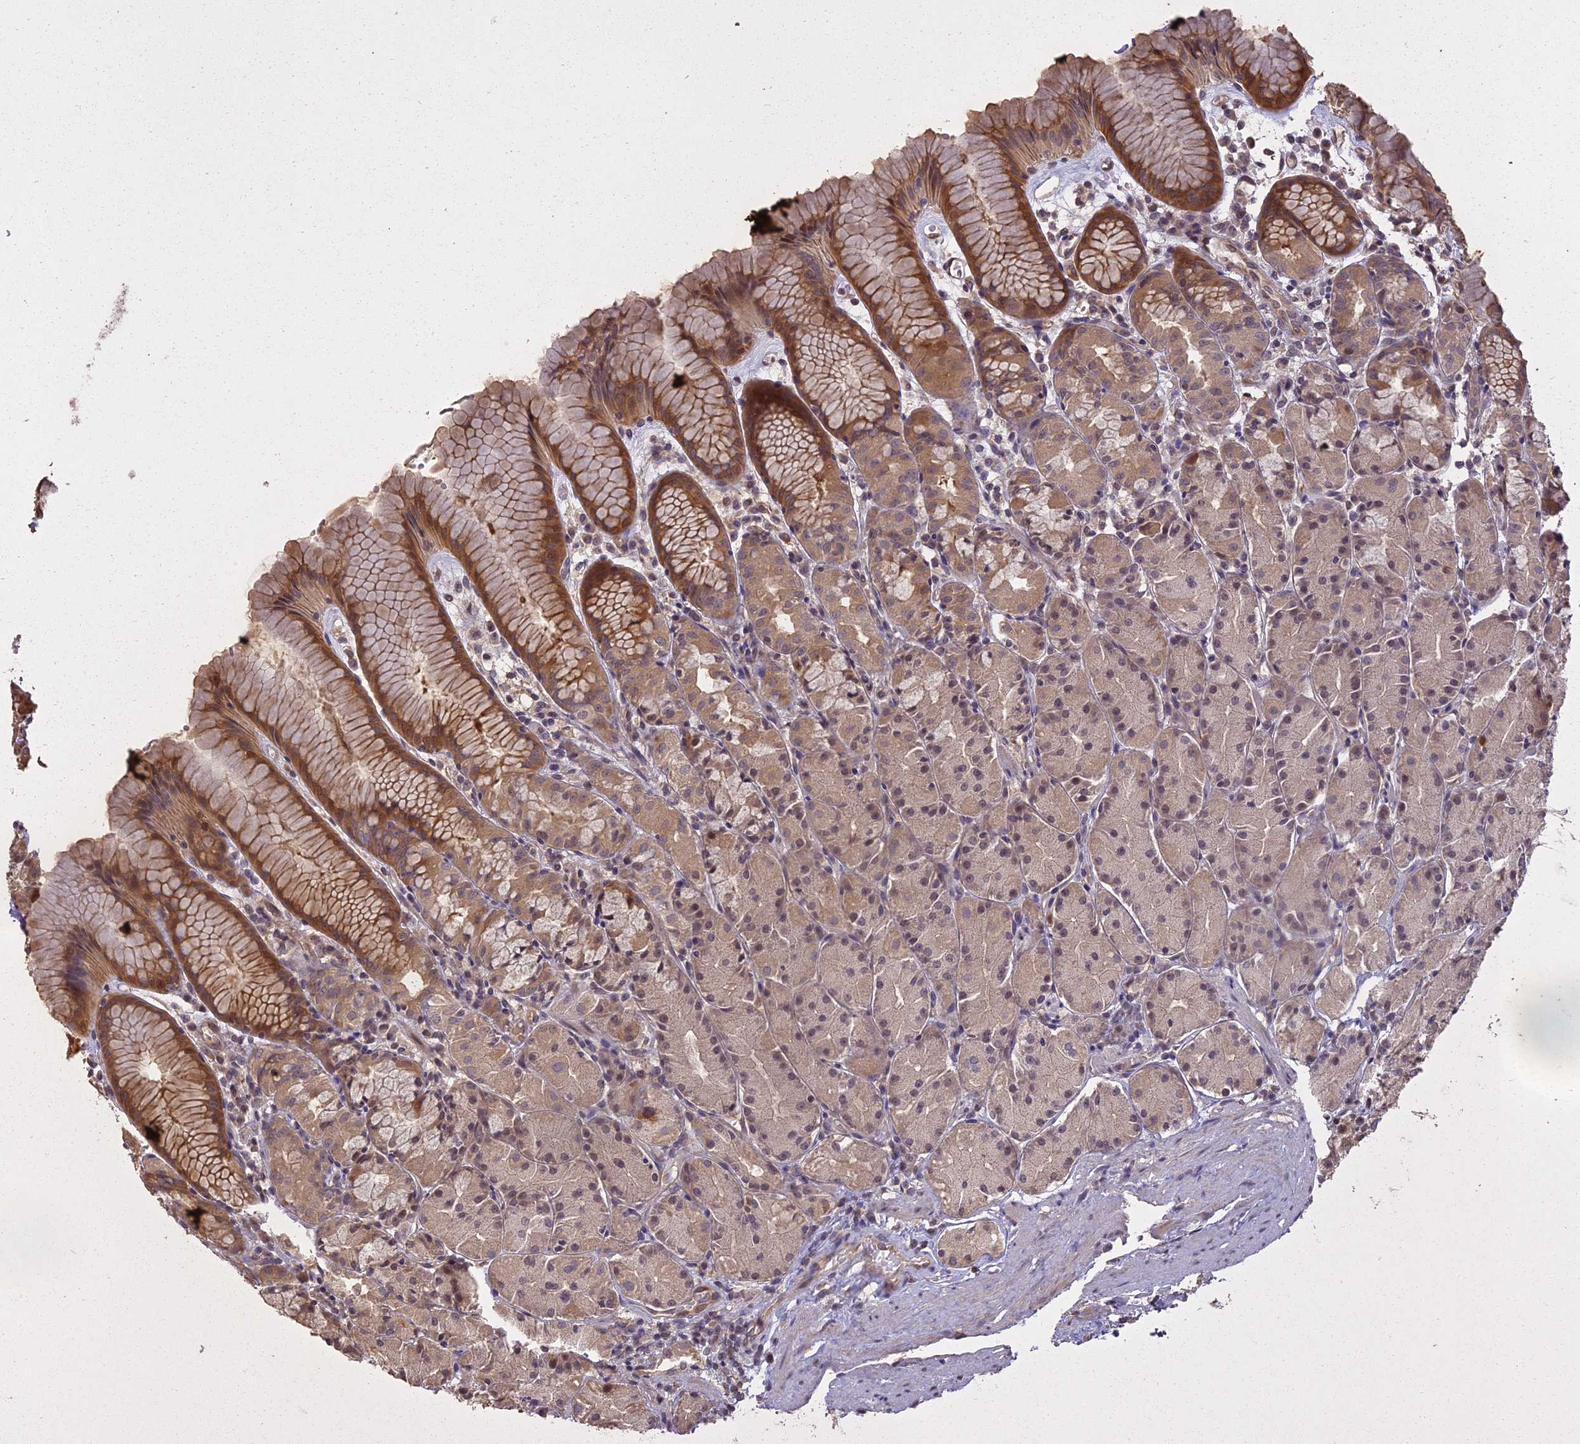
{"staining": {"intensity": "moderate", "quantity": ">75%", "location": "cytoplasmic/membranous"}, "tissue": "stomach", "cell_type": "Glandular cells", "image_type": "normal", "snomed": [{"axis": "morphology", "description": "Normal tissue, NOS"}, {"axis": "topography", "description": "Stomach, upper"}], "caption": "A histopathology image of stomach stained for a protein shows moderate cytoplasmic/membranous brown staining in glandular cells. Nuclei are stained in blue.", "gene": "LIN37", "patient": {"sex": "male", "age": 47}}